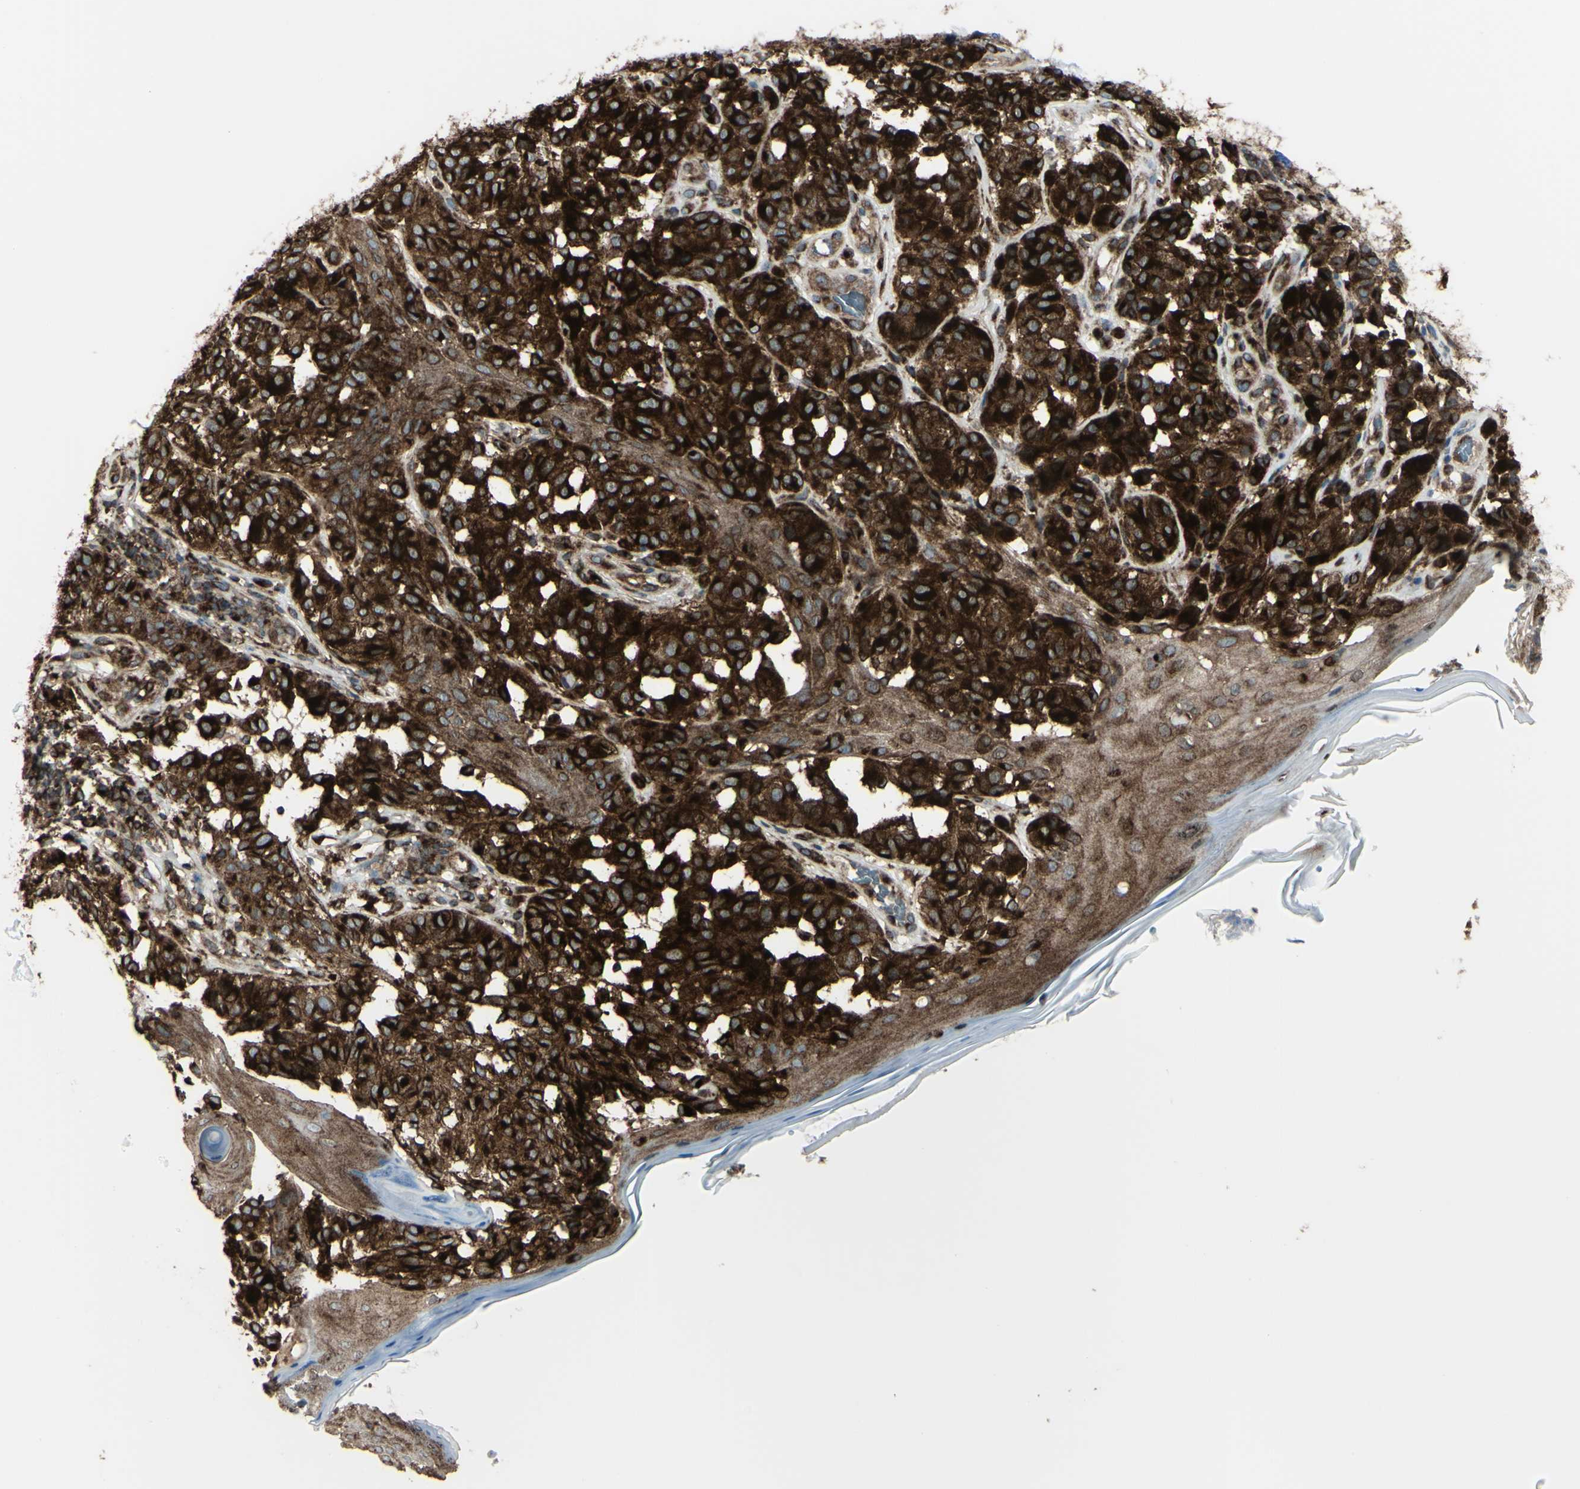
{"staining": {"intensity": "strong", "quantity": ">75%", "location": "cytoplasmic/membranous"}, "tissue": "melanoma", "cell_type": "Tumor cells", "image_type": "cancer", "snomed": [{"axis": "morphology", "description": "Malignant melanoma, NOS"}, {"axis": "topography", "description": "Skin"}], "caption": "Protein expression analysis of malignant melanoma demonstrates strong cytoplasmic/membranous staining in about >75% of tumor cells. Nuclei are stained in blue.", "gene": "NAPA", "patient": {"sex": "female", "age": 46}}